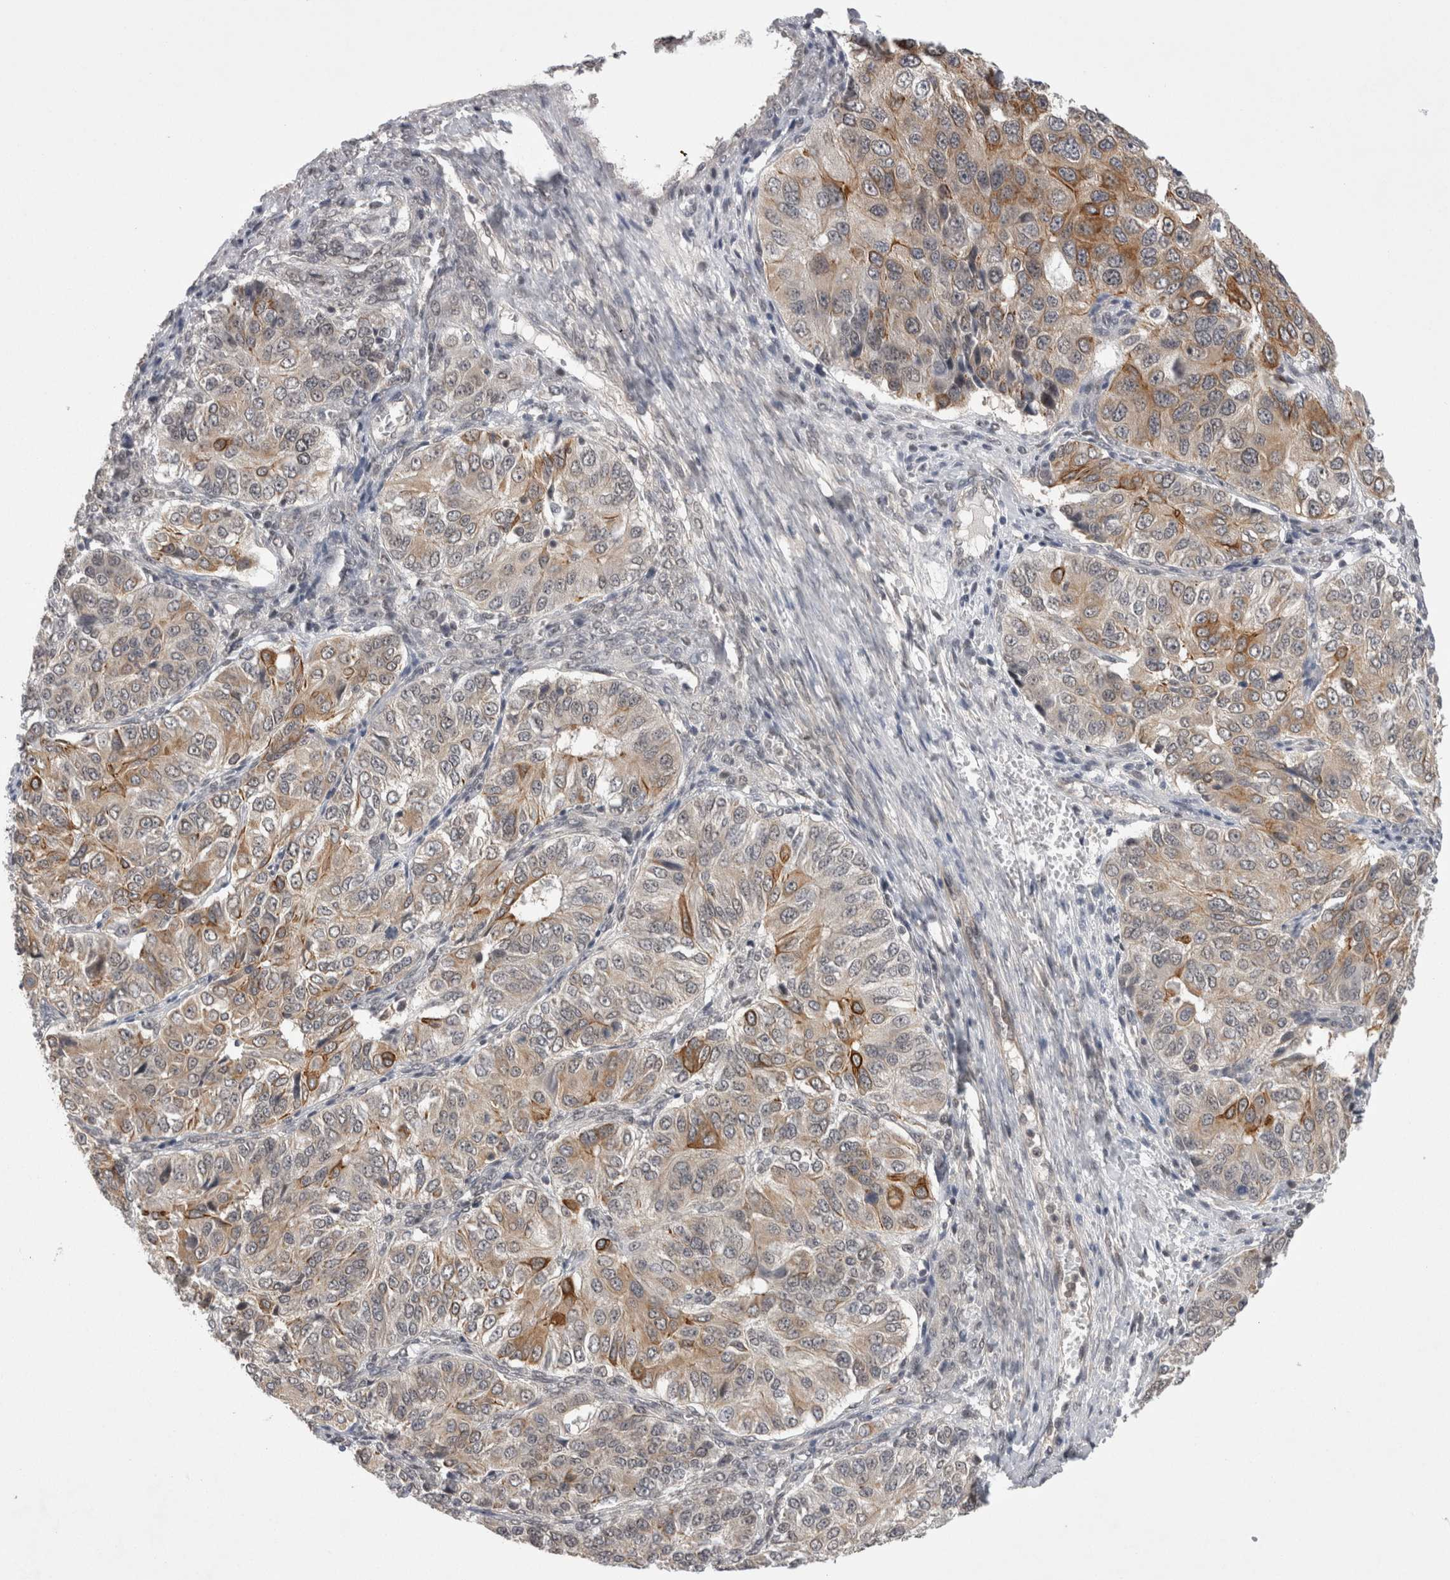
{"staining": {"intensity": "moderate", "quantity": "<25%", "location": "cytoplasmic/membranous"}, "tissue": "ovarian cancer", "cell_type": "Tumor cells", "image_type": "cancer", "snomed": [{"axis": "morphology", "description": "Carcinoma, endometroid"}, {"axis": "topography", "description": "Ovary"}], "caption": "Immunohistochemical staining of human endometroid carcinoma (ovarian) exhibits low levels of moderate cytoplasmic/membranous protein positivity in about <25% of tumor cells.", "gene": "ZNF341", "patient": {"sex": "female", "age": 51}}